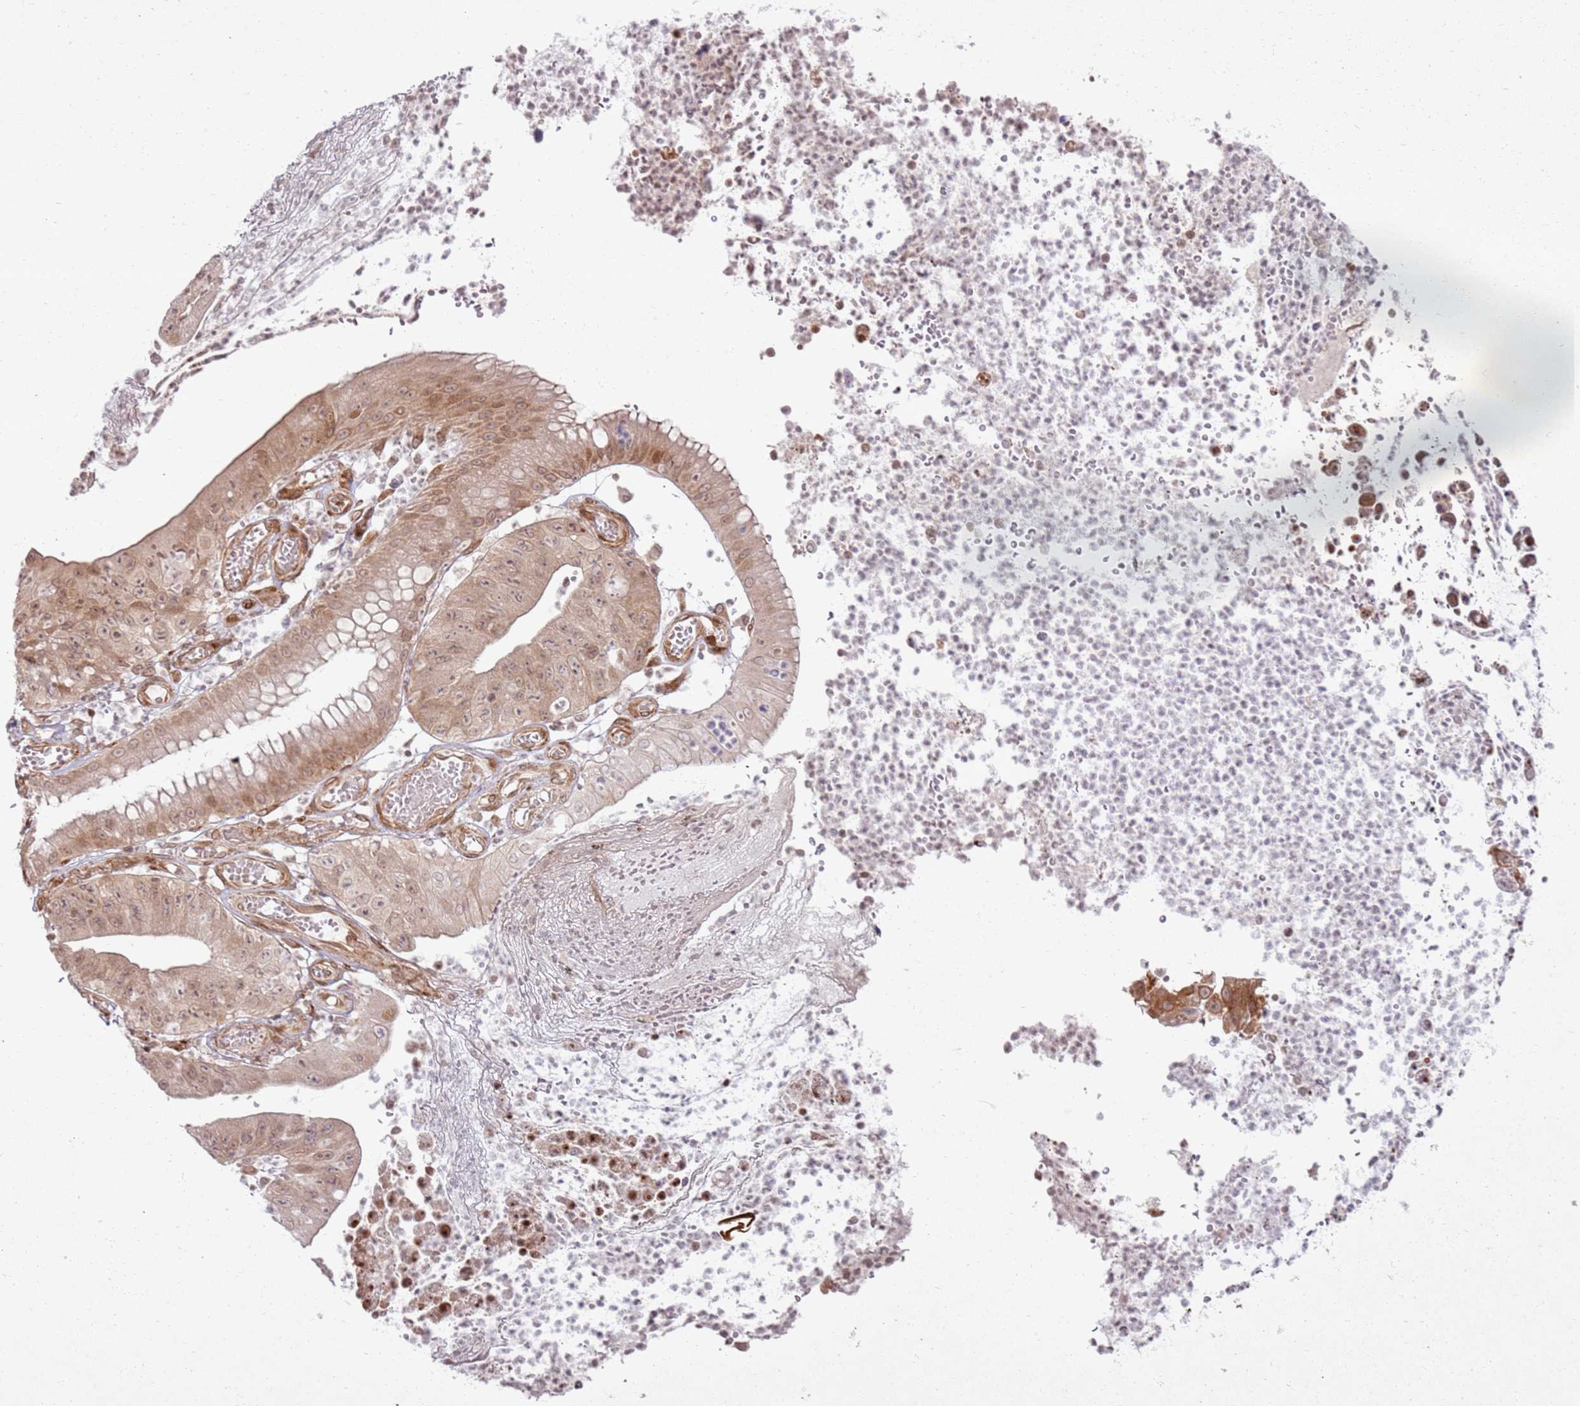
{"staining": {"intensity": "moderate", "quantity": ">75%", "location": "cytoplasmic/membranous,nuclear"}, "tissue": "stomach cancer", "cell_type": "Tumor cells", "image_type": "cancer", "snomed": [{"axis": "morphology", "description": "Adenocarcinoma, NOS"}, {"axis": "topography", "description": "Stomach"}], "caption": "Protein staining of stomach cancer tissue exhibits moderate cytoplasmic/membranous and nuclear positivity in about >75% of tumor cells. The protein is shown in brown color, while the nuclei are stained blue.", "gene": "KLHL36", "patient": {"sex": "male", "age": 59}}